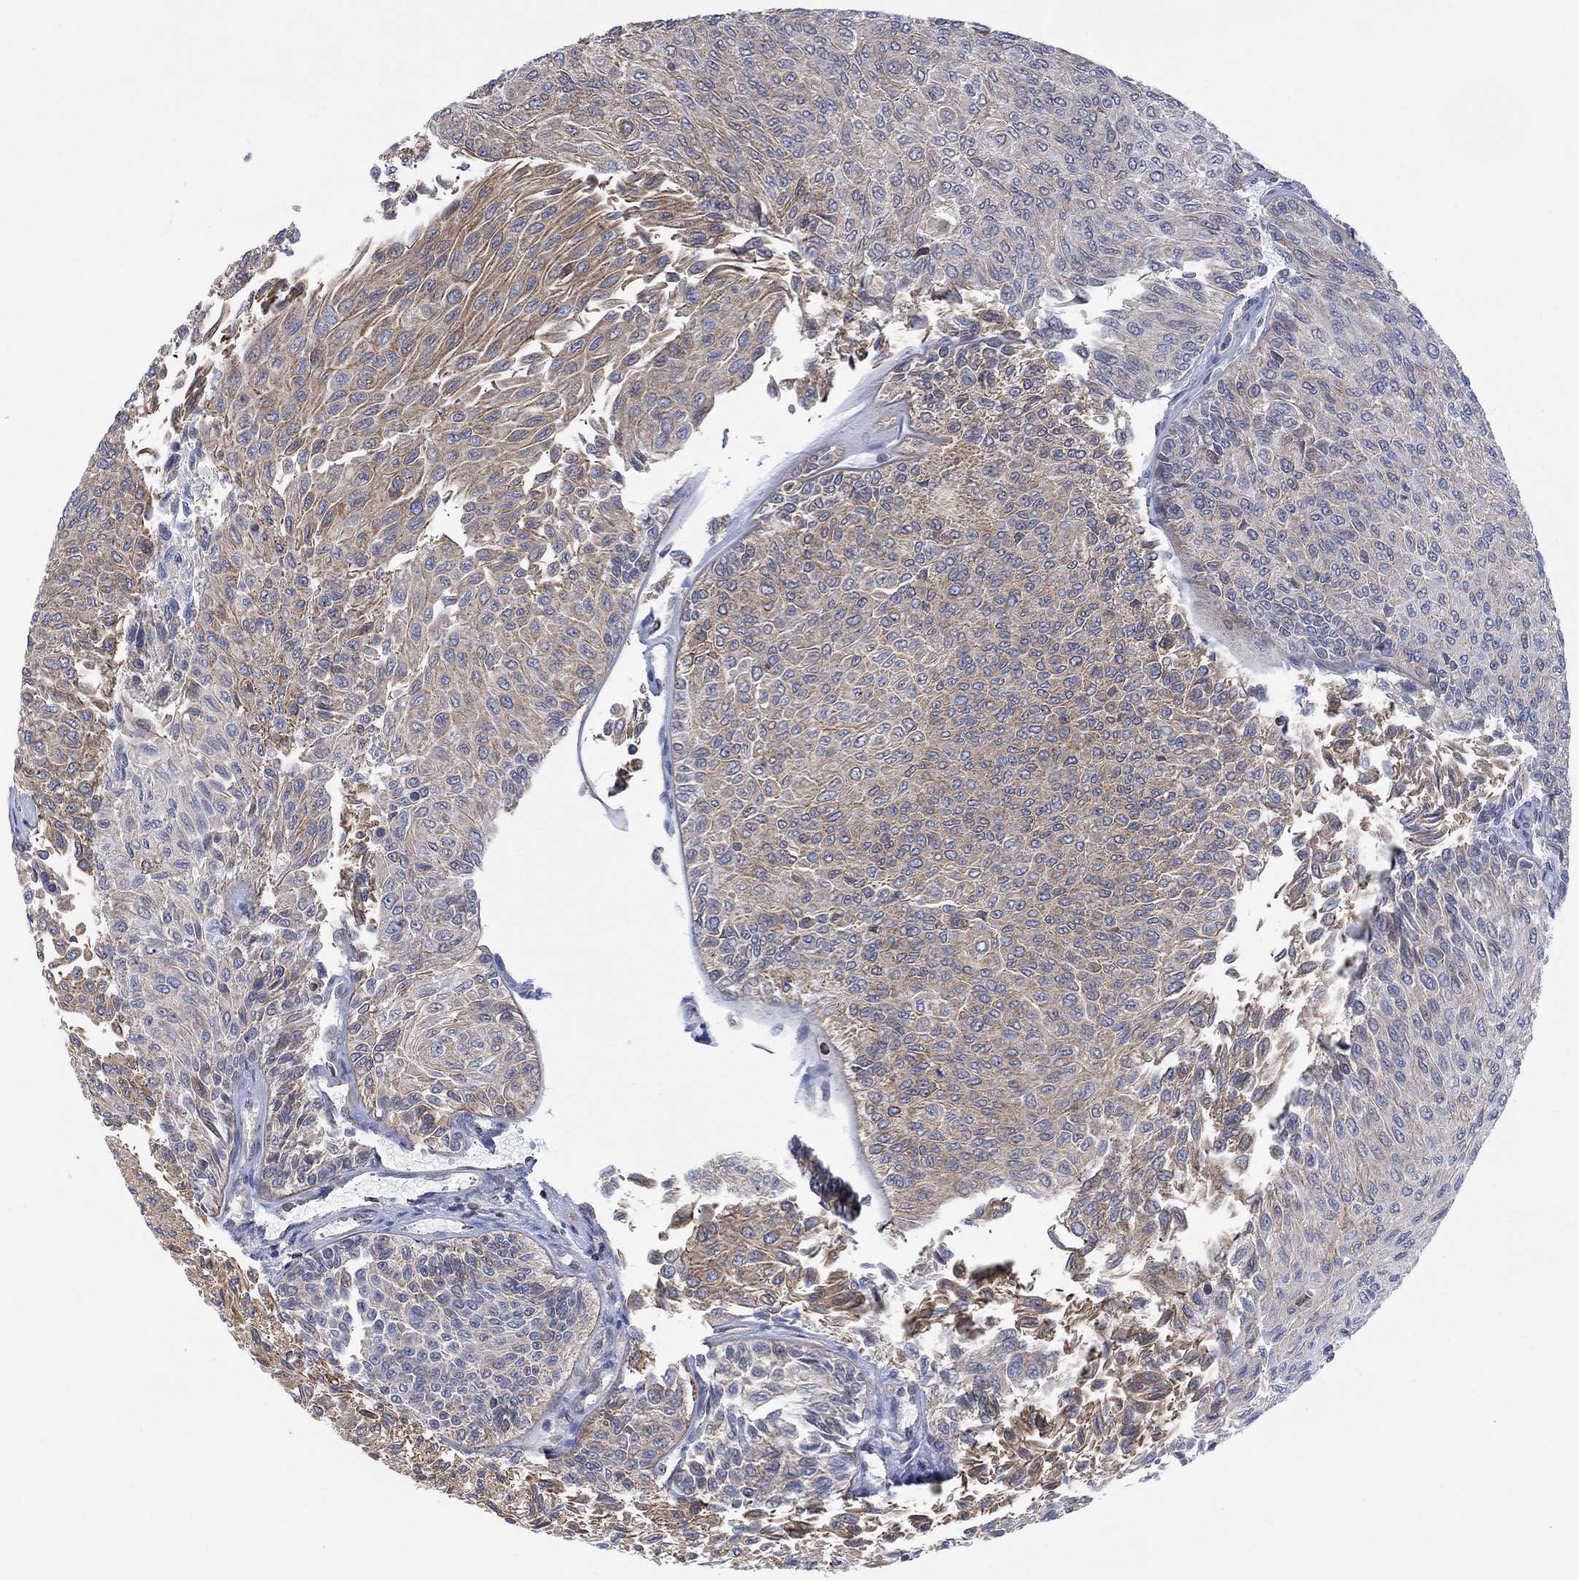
{"staining": {"intensity": "moderate", "quantity": "25%-75%", "location": "cytoplasmic/membranous"}, "tissue": "urothelial cancer", "cell_type": "Tumor cells", "image_type": "cancer", "snomed": [{"axis": "morphology", "description": "Urothelial carcinoma, Low grade"}, {"axis": "topography", "description": "Ureter, NOS"}, {"axis": "topography", "description": "Urinary bladder"}], "caption": "The micrograph exhibits immunohistochemical staining of low-grade urothelial carcinoma. There is moderate cytoplasmic/membranous staining is present in approximately 25%-75% of tumor cells.", "gene": "GBP5", "patient": {"sex": "male", "age": 78}}